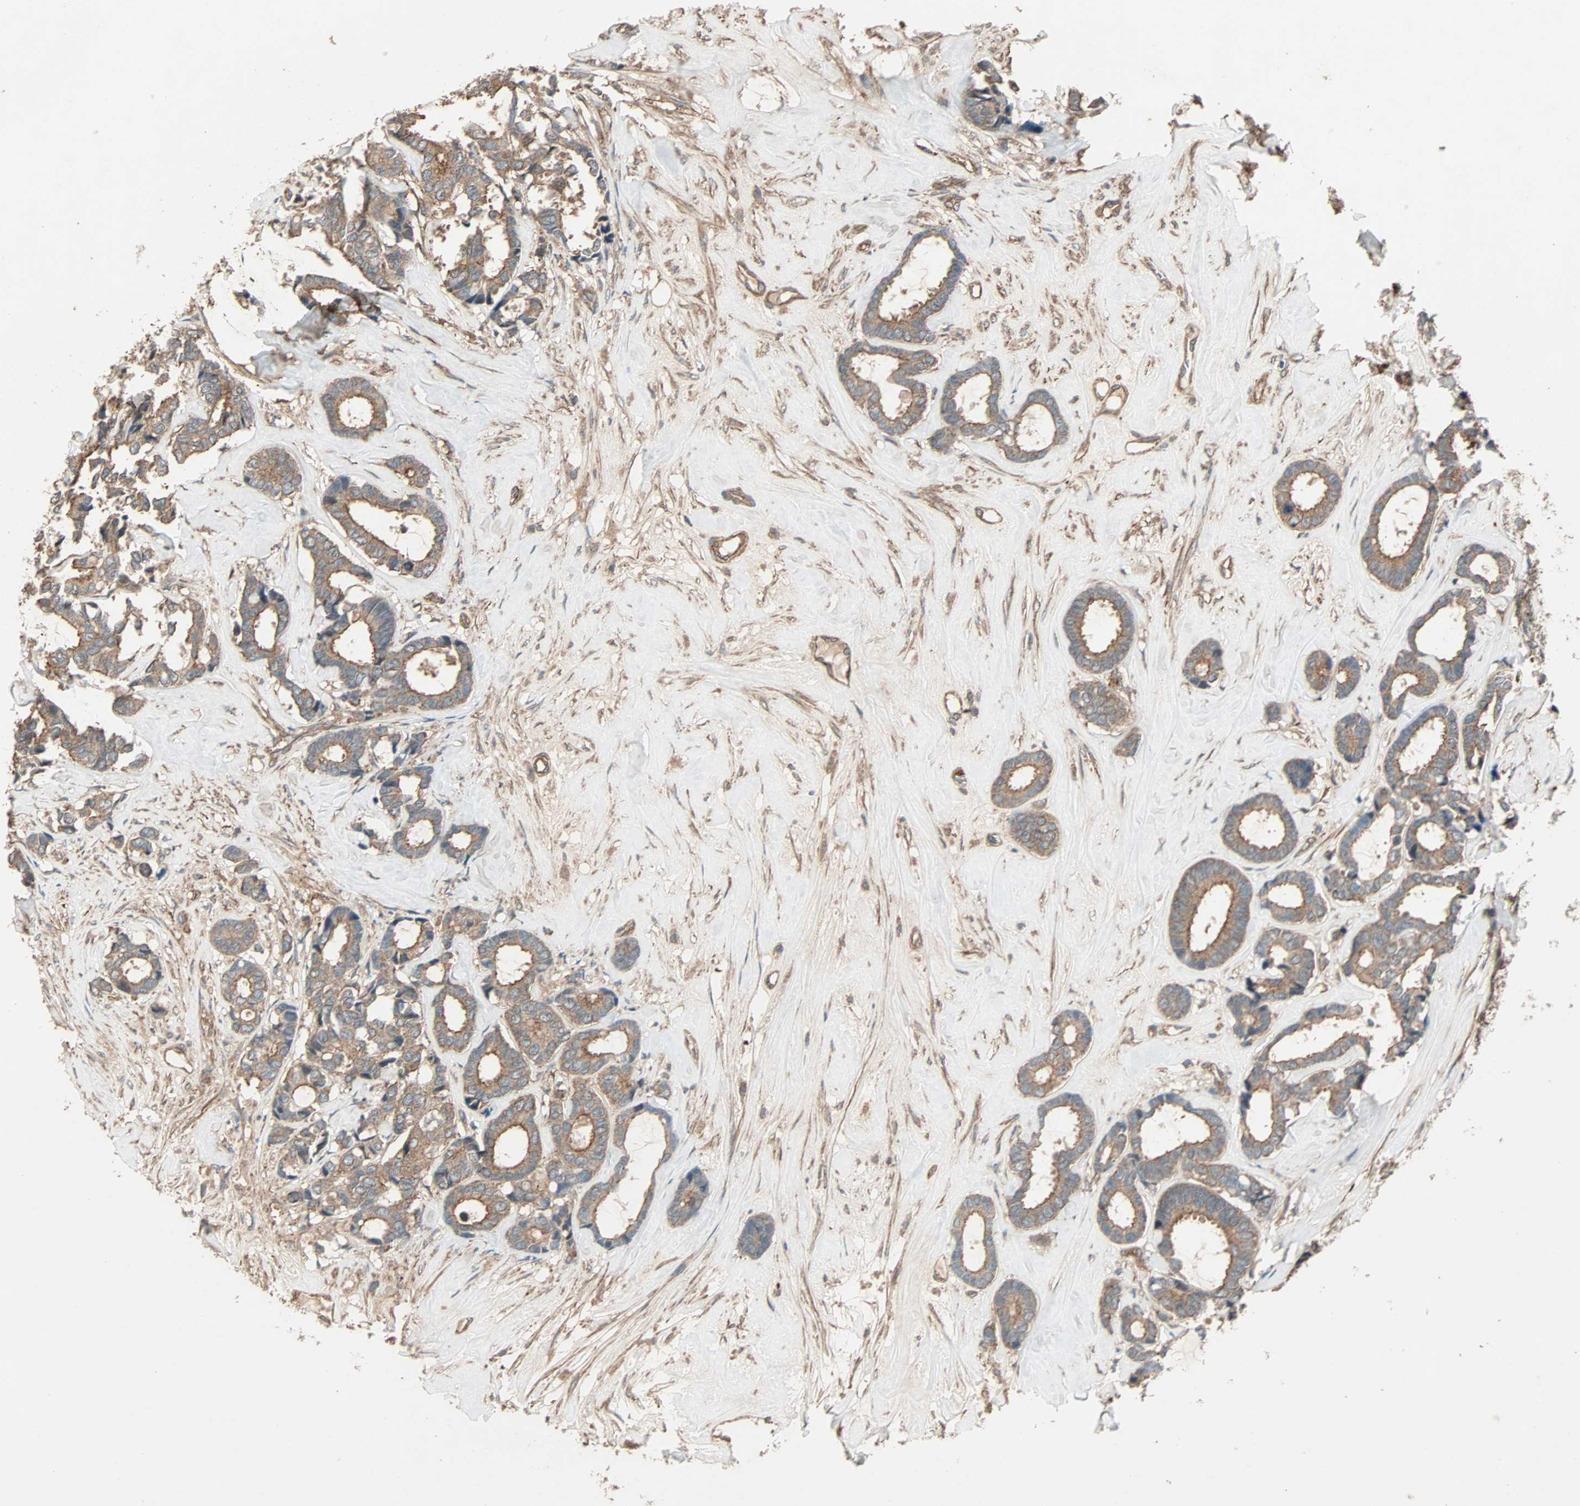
{"staining": {"intensity": "moderate", "quantity": ">75%", "location": "cytoplasmic/membranous"}, "tissue": "breast cancer", "cell_type": "Tumor cells", "image_type": "cancer", "snomed": [{"axis": "morphology", "description": "Duct carcinoma"}, {"axis": "topography", "description": "Breast"}], "caption": "Breast invasive ductal carcinoma stained for a protein displays moderate cytoplasmic/membranous positivity in tumor cells.", "gene": "GCK", "patient": {"sex": "female", "age": 87}}